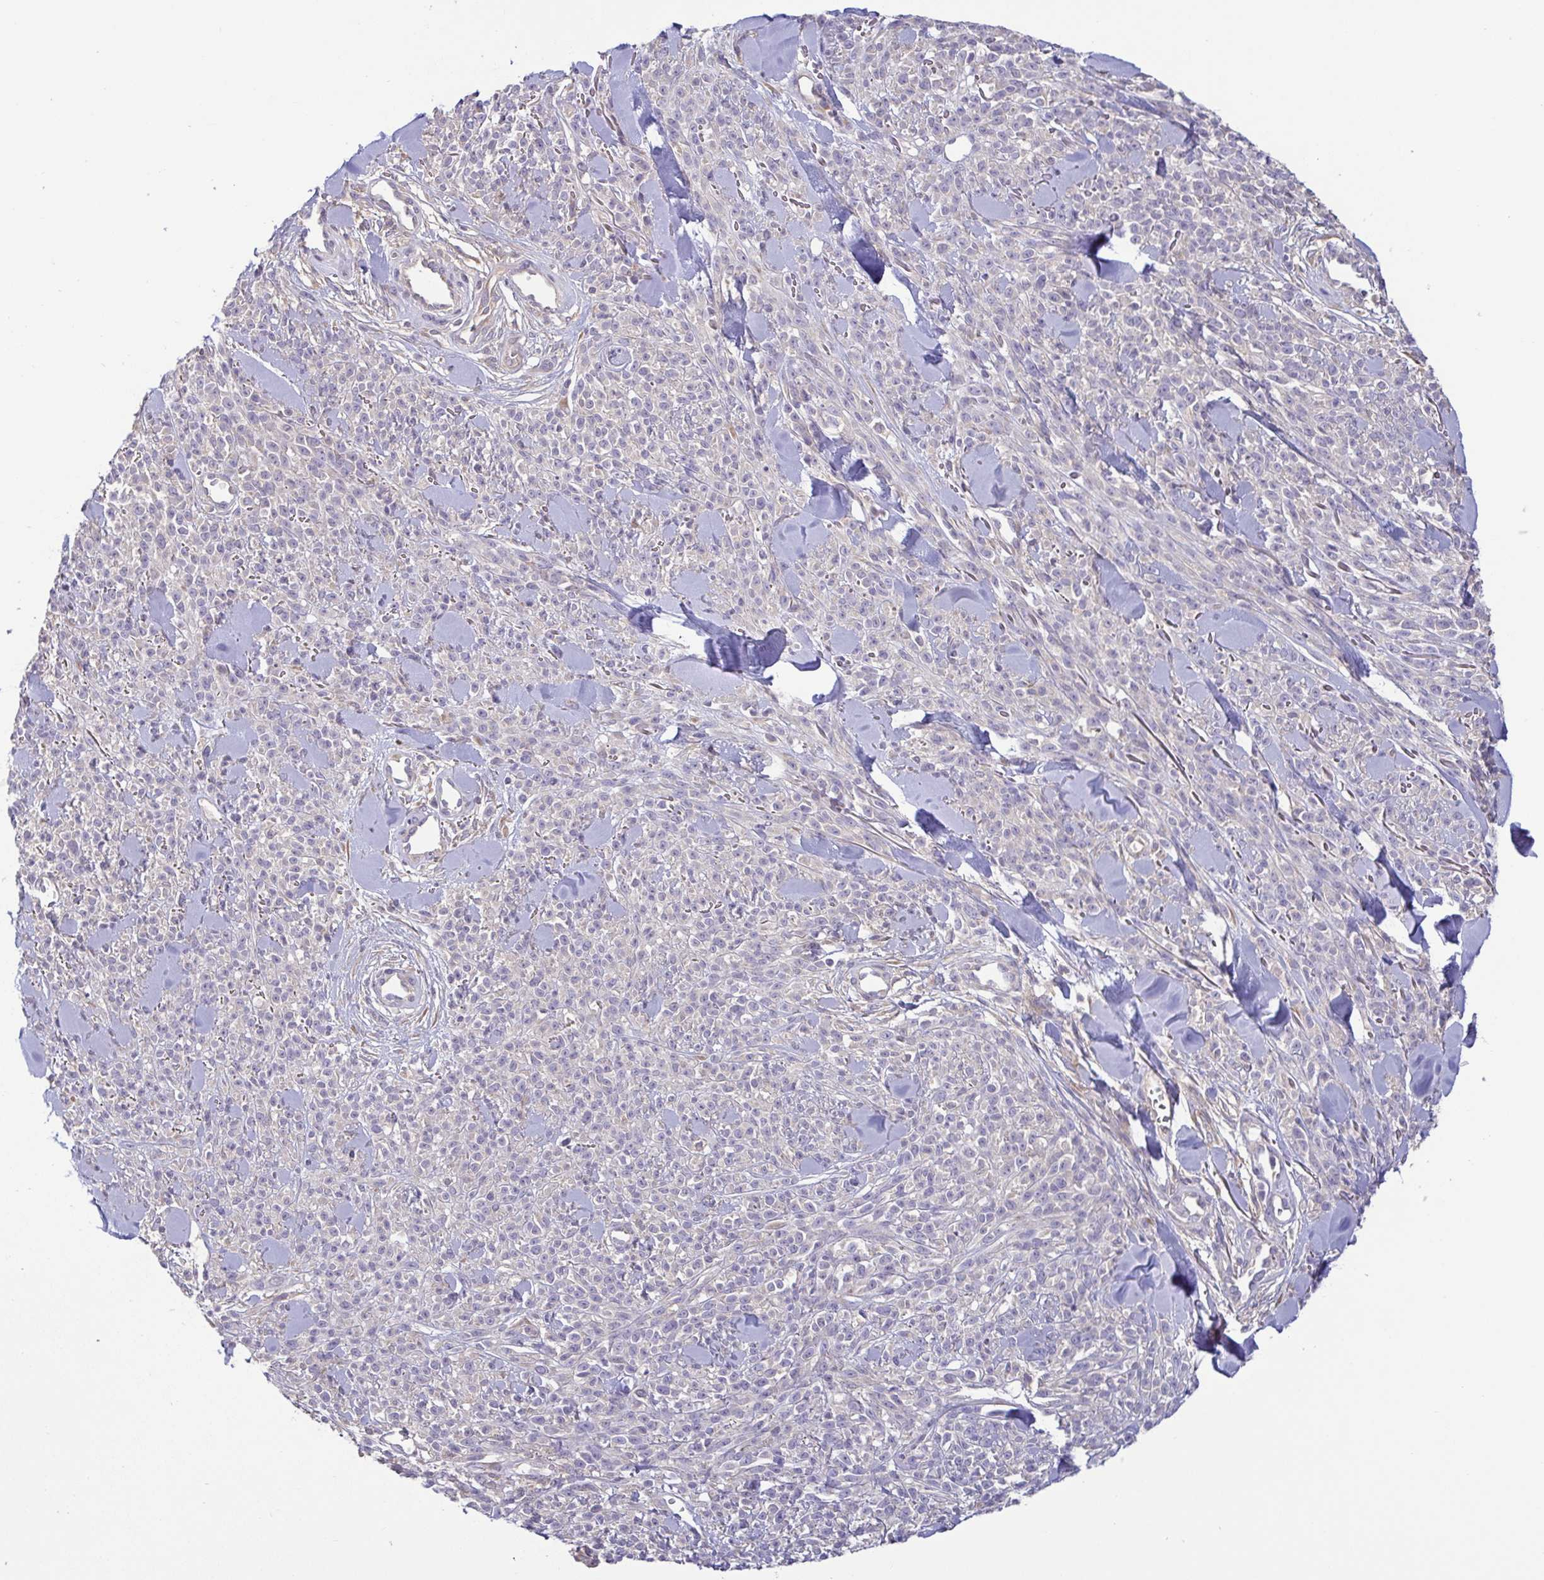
{"staining": {"intensity": "negative", "quantity": "none", "location": "none"}, "tissue": "melanoma", "cell_type": "Tumor cells", "image_type": "cancer", "snomed": [{"axis": "morphology", "description": "Malignant melanoma, NOS"}, {"axis": "topography", "description": "Skin"}, {"axis": "topography", "description": "Skin of trunk"}], "caption": "Tumor cells are negative for brown protein staining in melanoma.", "gene": "LMF2", "patient": {"sex": "male", "age": 74}}